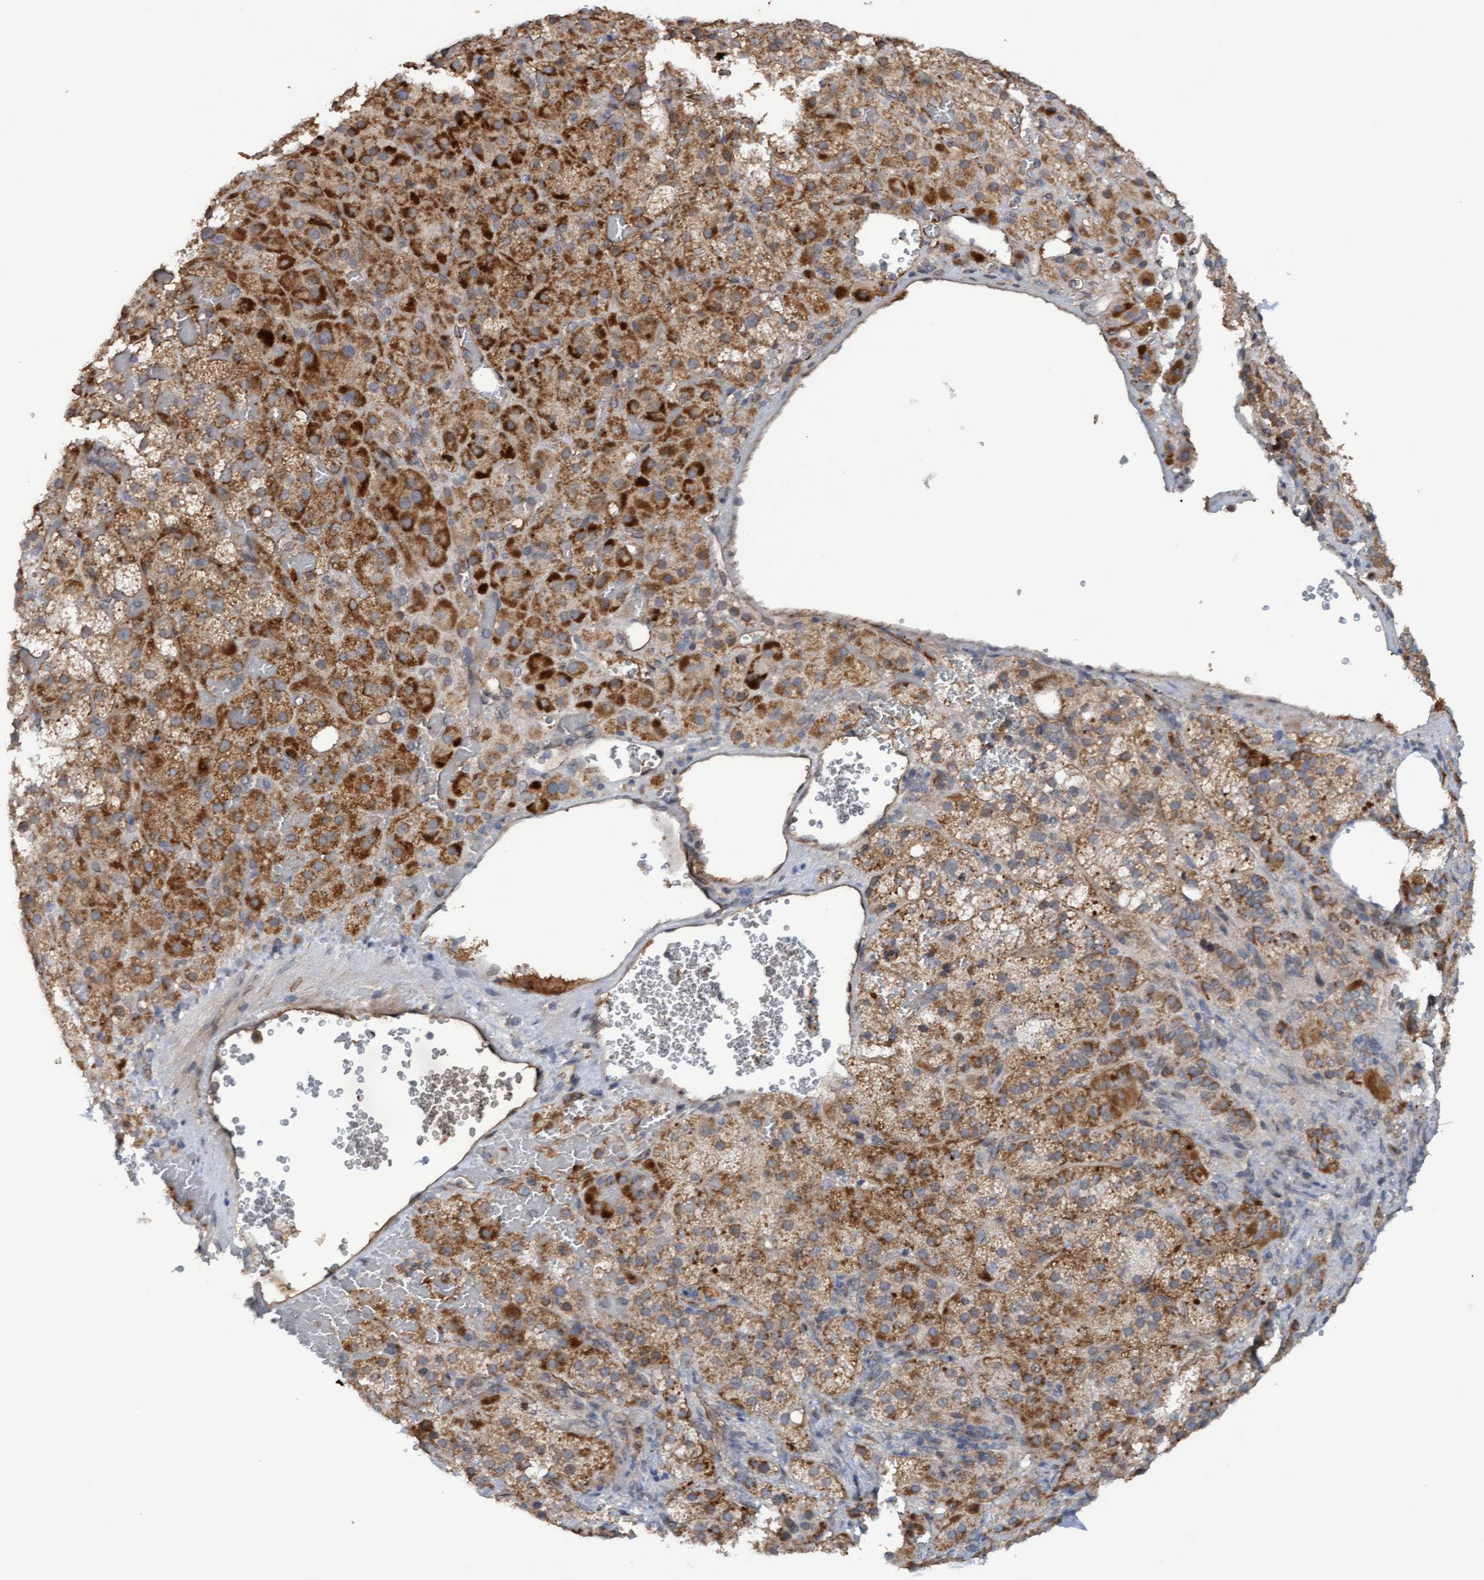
{"staining": {"intensity": "moderate", "quantity": ">75%", "location": "cytoplasmic/membranous"}, "tissue": "adrenal gland", "cell_type": "Glandular cells", "image_type": "normal", "snomed": [{"axis": "morphology", "description": "Normal tissue, NOS"}, {"axis": "topography", "description": "Adrenal gland"}], "caption": "Unremarkable adrenal gland exhibits moderate cytoplasmic/membranous staining in about >75% of glandular cells The protein is stained brown, and the nuclei are stained in blue (DAB (3,3'-diaminobenzidine) IHC with brightfield microscopy, high magnification)..", "gene": "MGLL", "patient": {"sex": "female", "age": 59}}